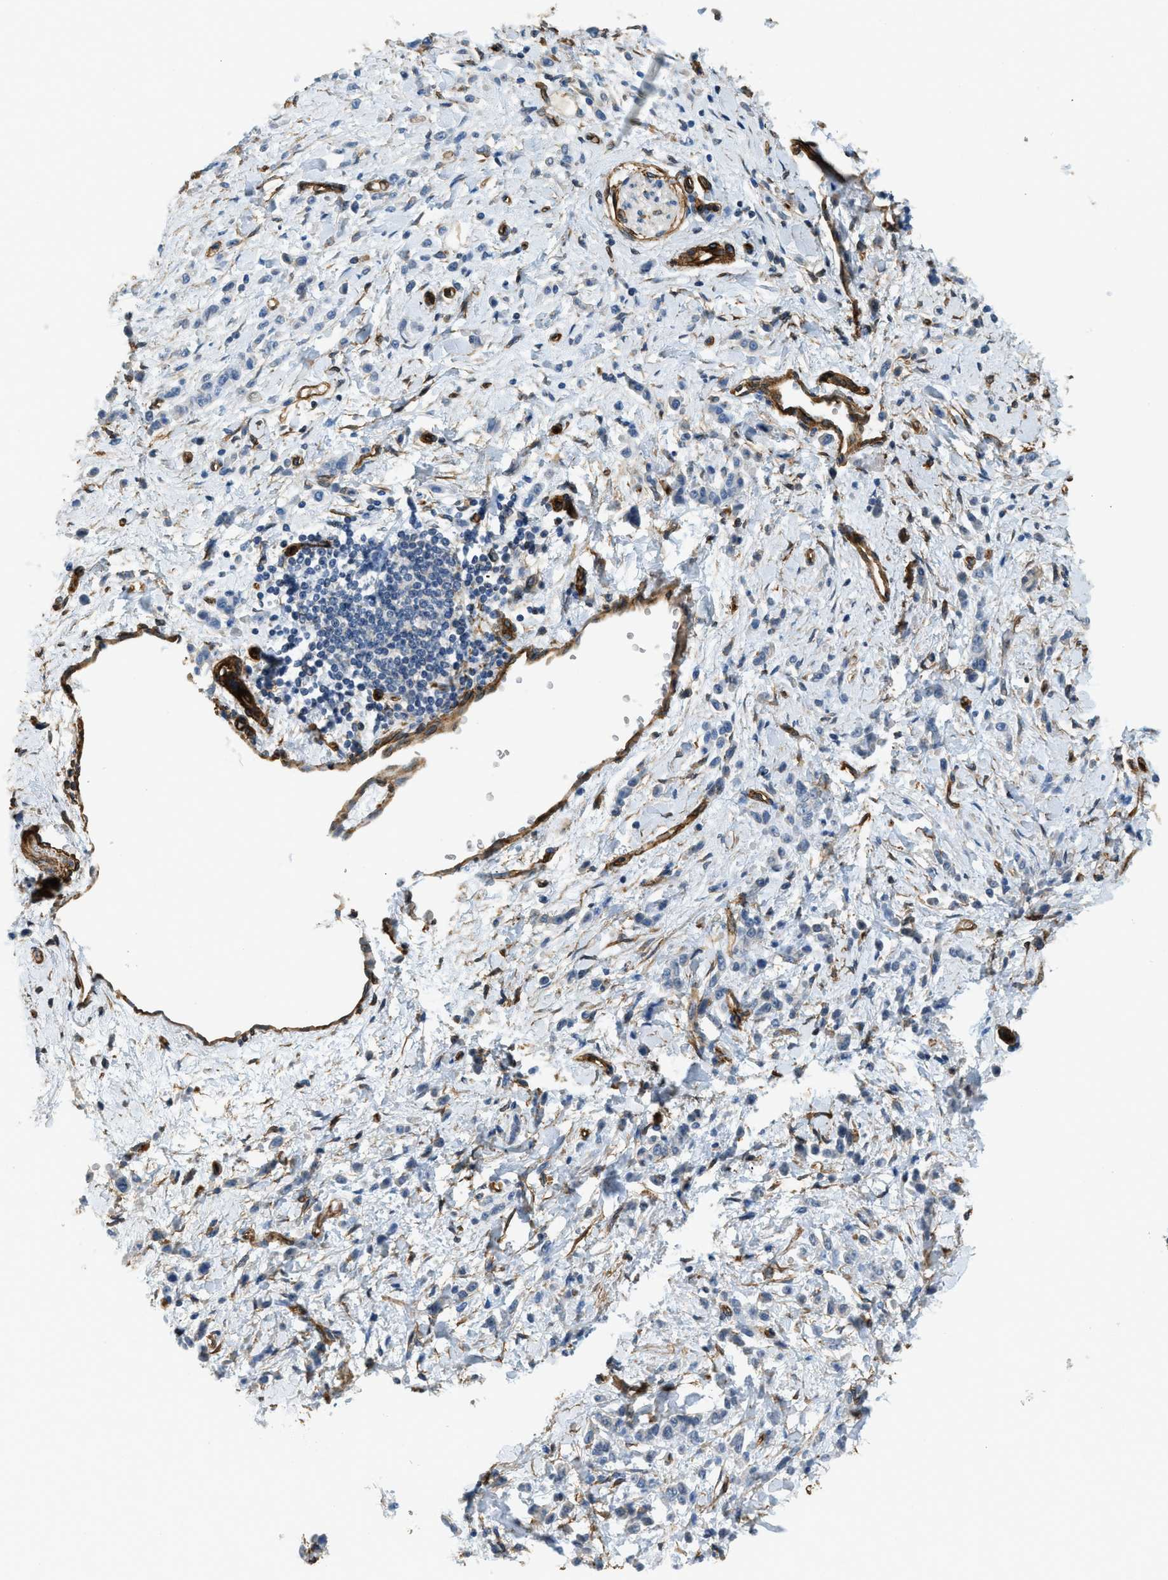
{"staining": {"intensity": "negative", "quantity": "none", "location": "none"}, "tissue": "stomach cancer", "cell_type": "Tumor cells", "image_type": "cancer", "snomed": [{"axis": "morphology", "description": "Normal tissue, NOS"}, {"axis": "morphology", "description": "Adenocarcinoma, NOS"}, {"axis": "topography", "description": "Stomach"}], "caption": "A micrograph of human adenocarcinoma (stomach) is negative for staining in tumor cells.", "gene": "TMEM43", "patient": {"sex": "male", "age": 82}}